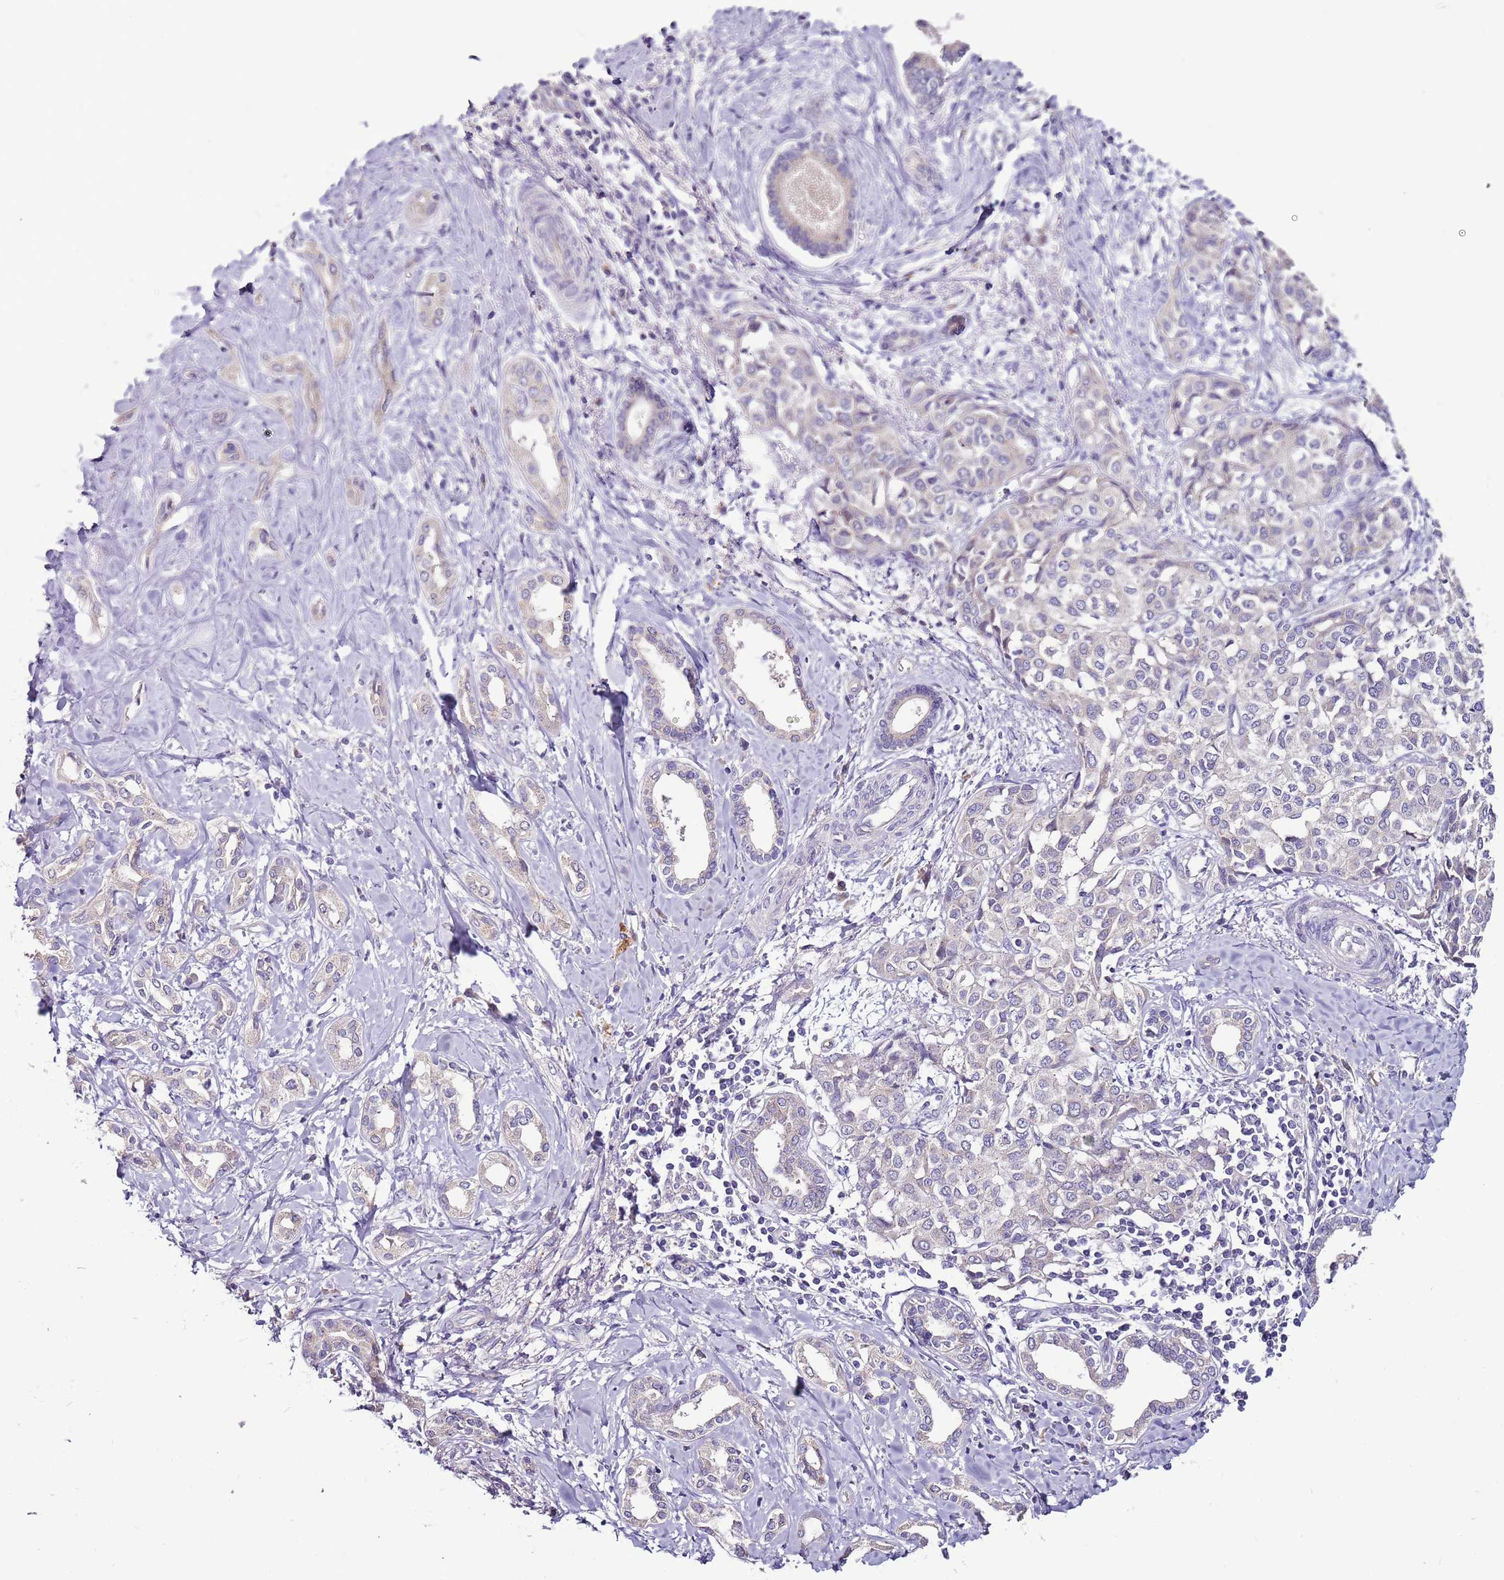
{"staining": {"intensity": "negative", "quantity": "none", "location": "none"}, "tissue": "liver cancer", "cell_type": "Tumor cells", "image_type": "cancer", "snomed": [{"axis": "morphology", "description": "Cholangiocarcinoma"}, {"axis": "topography", "description": "Liver"}], "caption": "This is an IHC image of human liver cancer. There is no staining in tumor cells.", "gene": "FAM20A", "patient": {"sex": "female", "age": 77}}